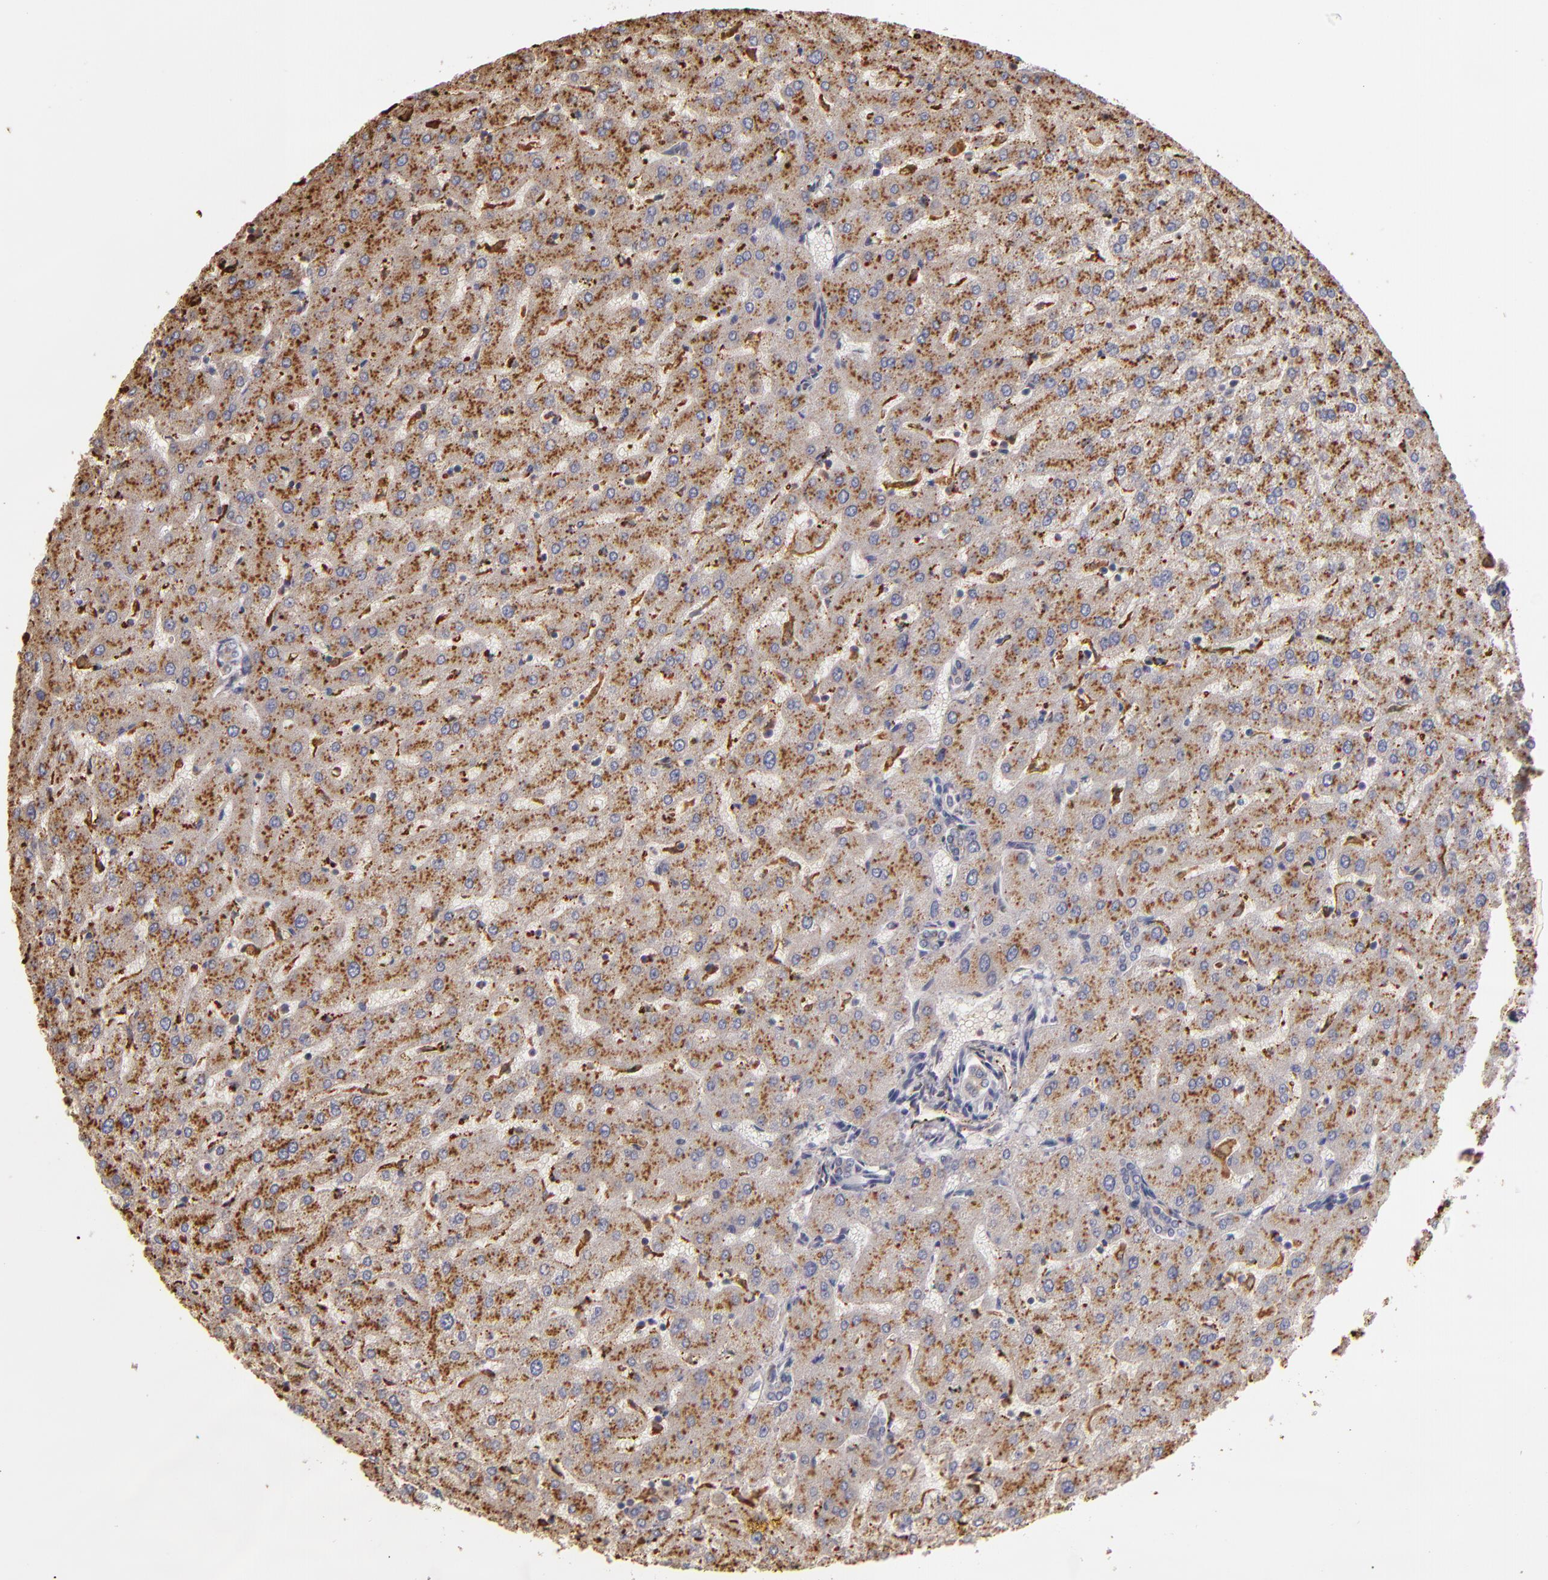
{"staining": {"intensity": "weak", "quantity": ">75%", "location": "cytoplasmic/membranous"}, "tissue": "liver", "cell_type": "Cholangiocytes", "image_type": "normal", "snomed": [{"axis": "morphology", "description": "Normal tissue, NOS"}, {"axis": "morphology", "description": "Fibrosis, NOS"}, {"axis": "topography", "description": "Liver"}], "caption": "Liver stained for a protein (brown) demonstrates weak cytoplasmic/membranous positive positivity in approximately >75% of cholangiocytes.", "gene": "TRAF1", "patient": {"sex": "female", "age": 29}}